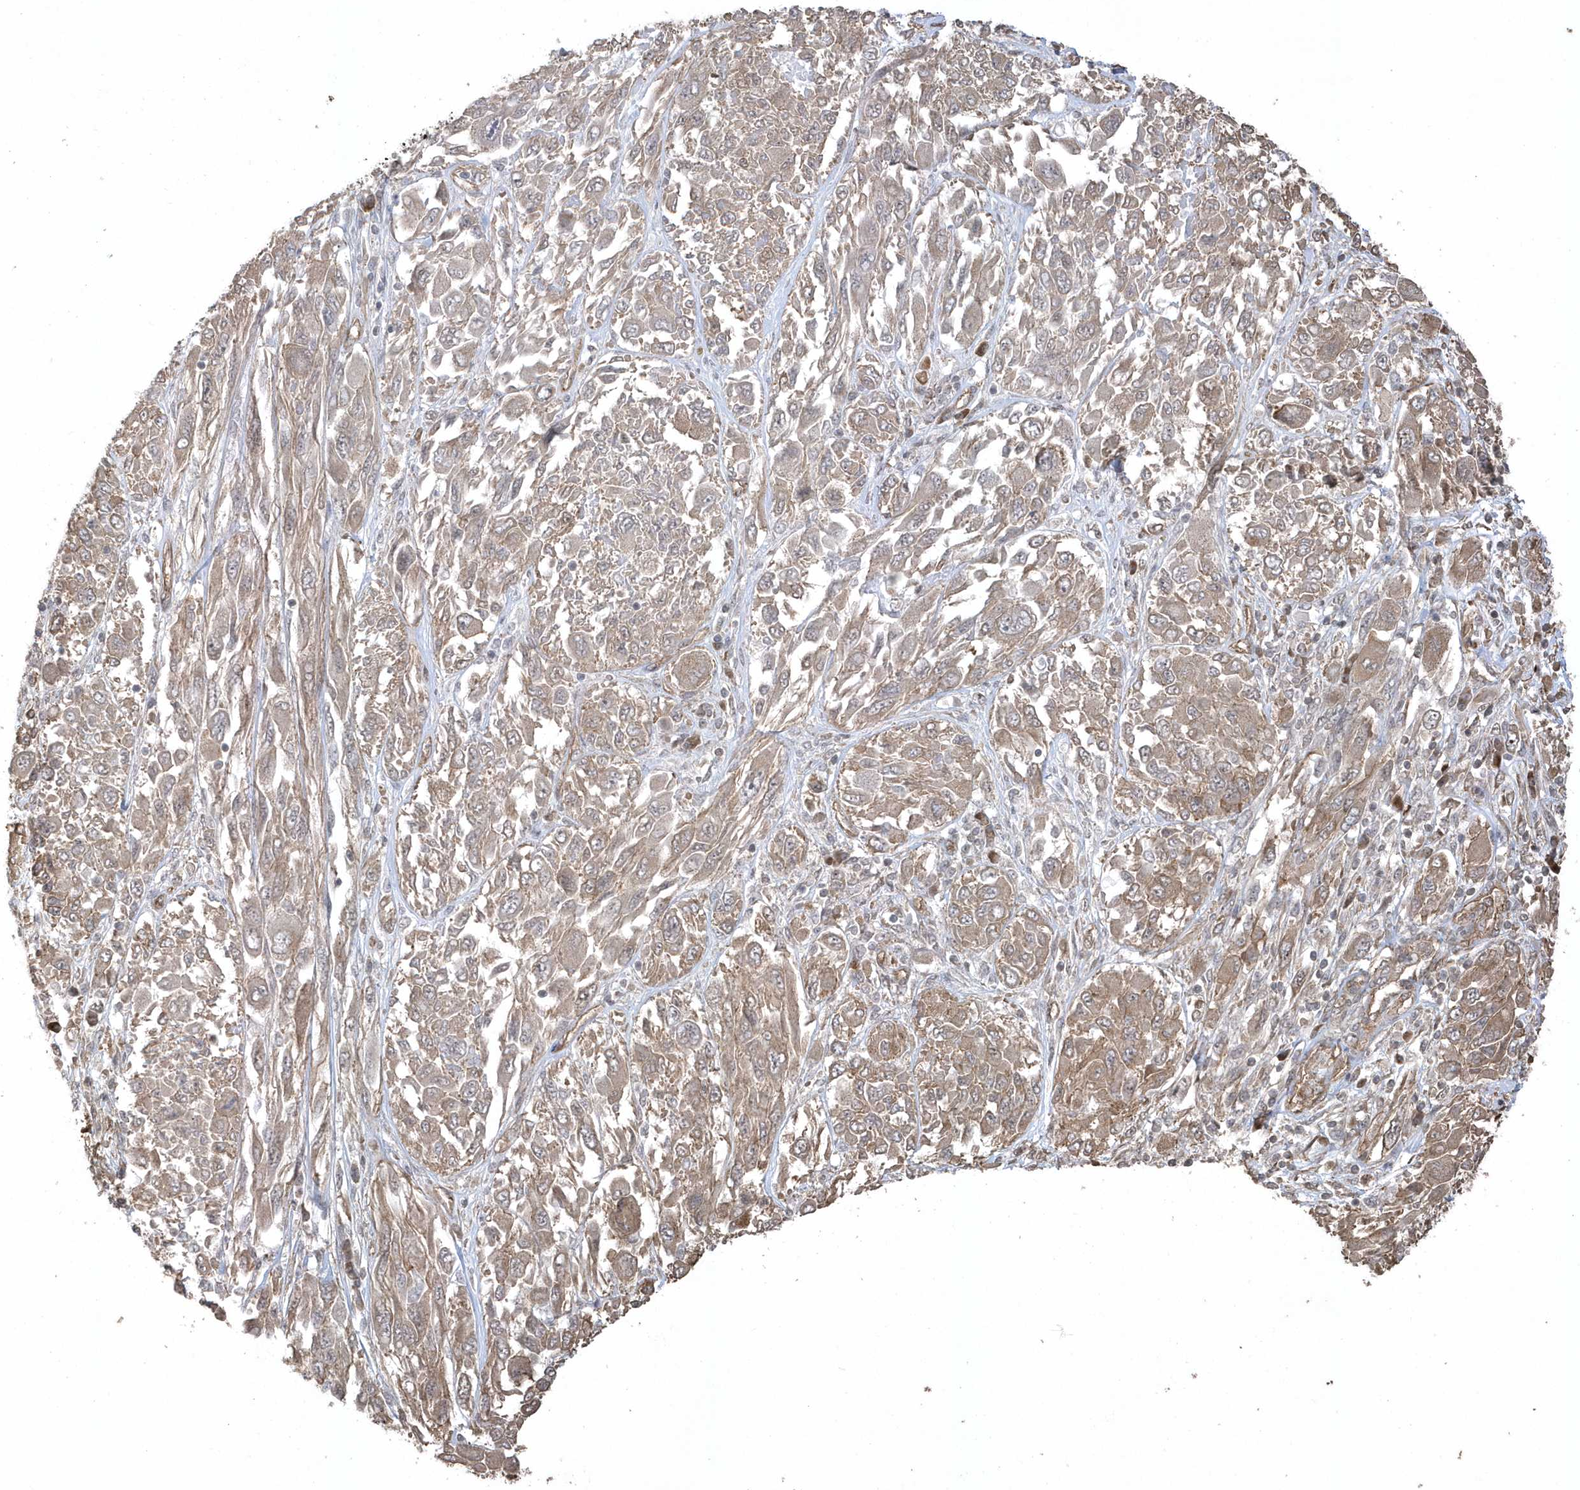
{"staining": {"intensity": "moderate", "quantity": ">75%", "location": "cytoplasmic/membranous"}, "tissue": "melanoma", "cell_type": "Tumor cells", "image_type": "cancer", "snomed": [{"axis": "morphology", "description": "Malignant melanoma, NOS"}, {"axis": "topography", "description": "Skin"}], "caption": "Moderate cytoplasmic/membranous expression is seen in approximately >75% of tumor cells in malignant melanoma.", "gene": "HERPUD1", "patient": {"sex": "female", "age": 91}}